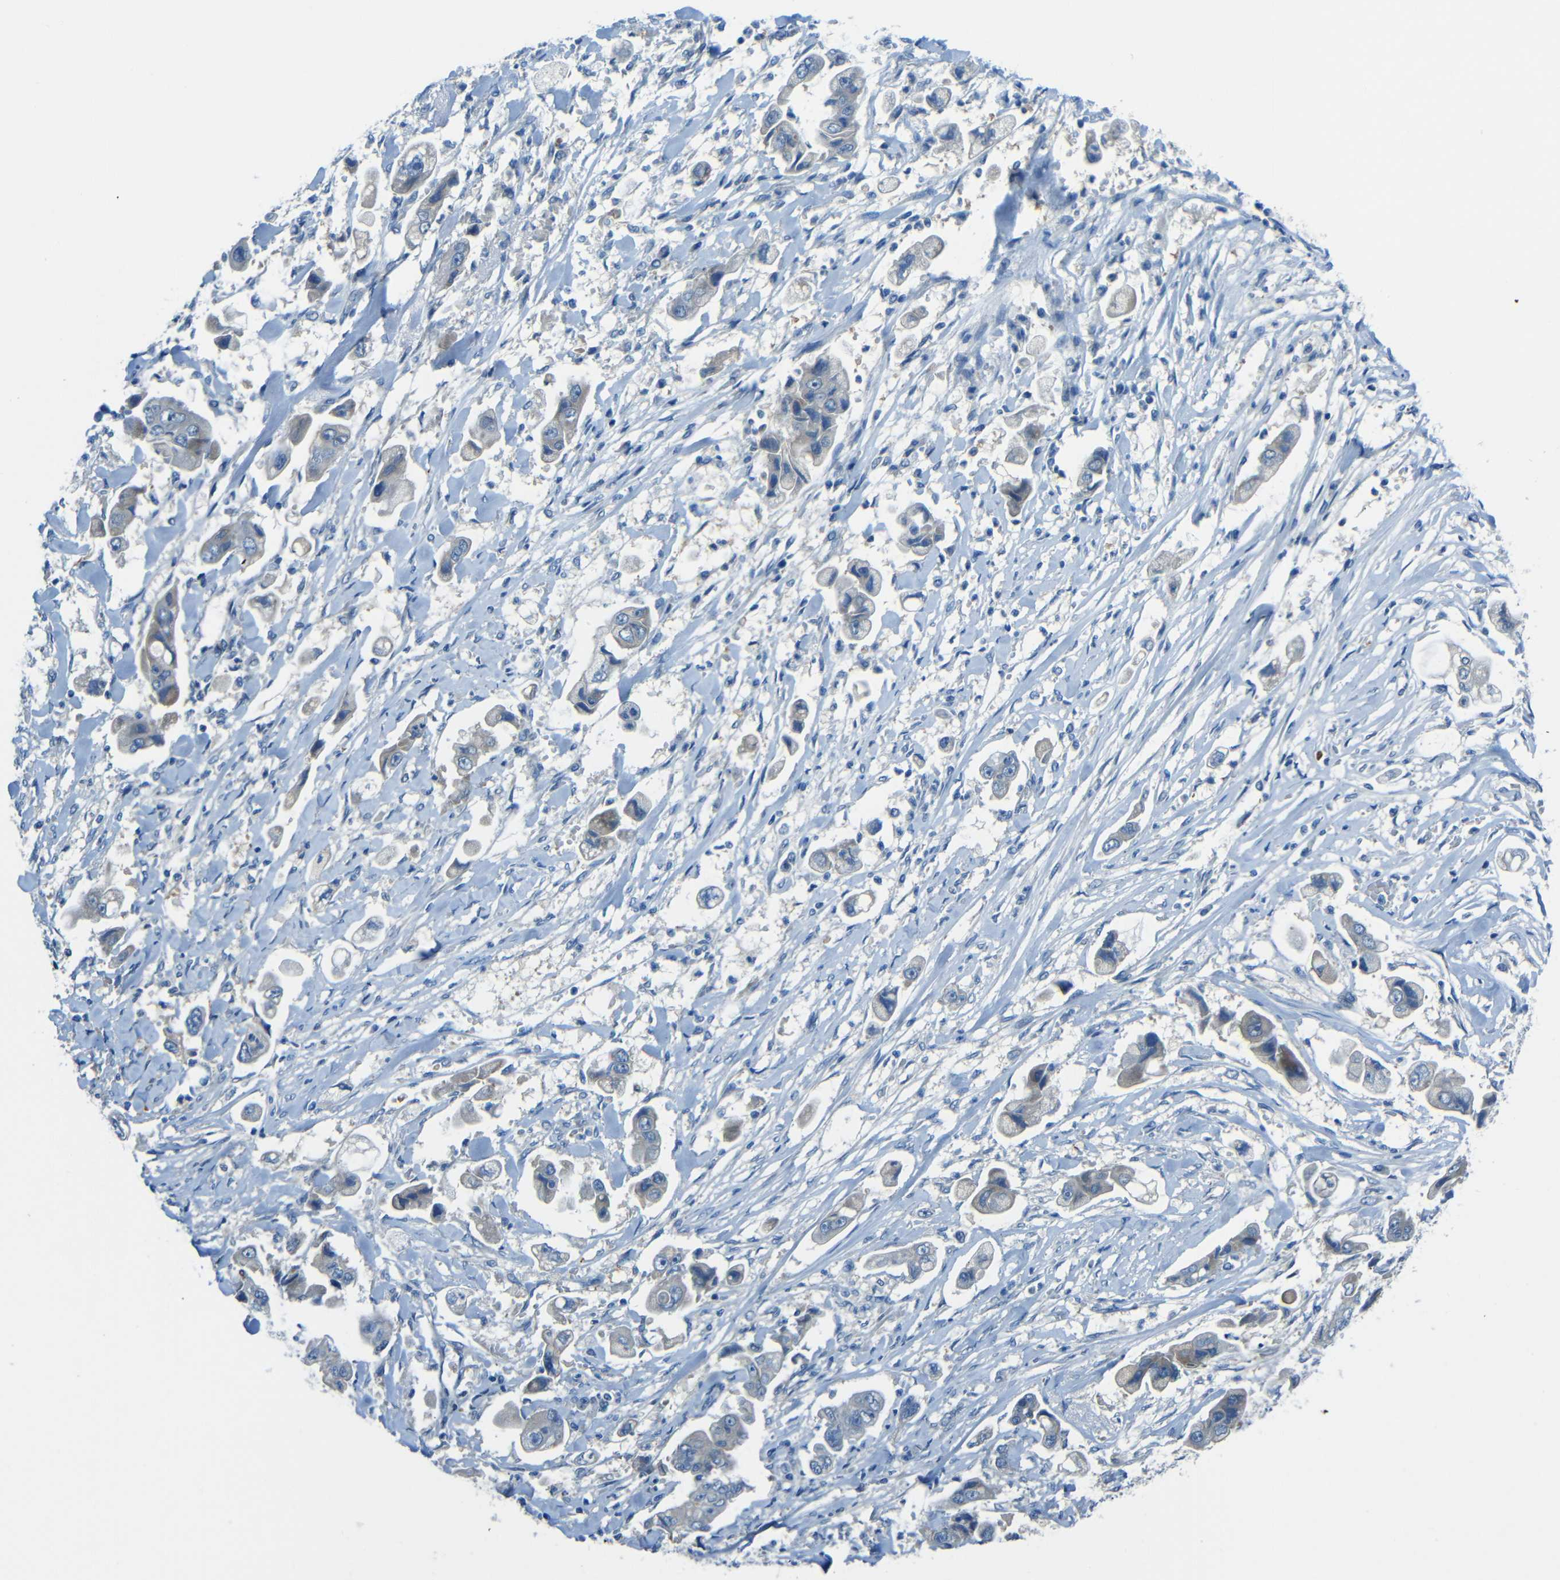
{"staining": {"intensity": "weak", "quantity": "<25%", "location": "cytoplasmic/membranous"}, "tissue": "stomach cancer", "cell_type": "Tumor cells", "image_type": "cancer", "snomed": [{"axis": "morphology", "description": "Adenocarcinoma, NOS"}, {"axis": "topography", "description": "Stomach"}], "caption": "This is an IHC micrograph of human stomach adenocarcinoma. There is no positivity in tumor cells.", "gene": "CYP26B1", "patient": {"sex": "male", "age": 62}}